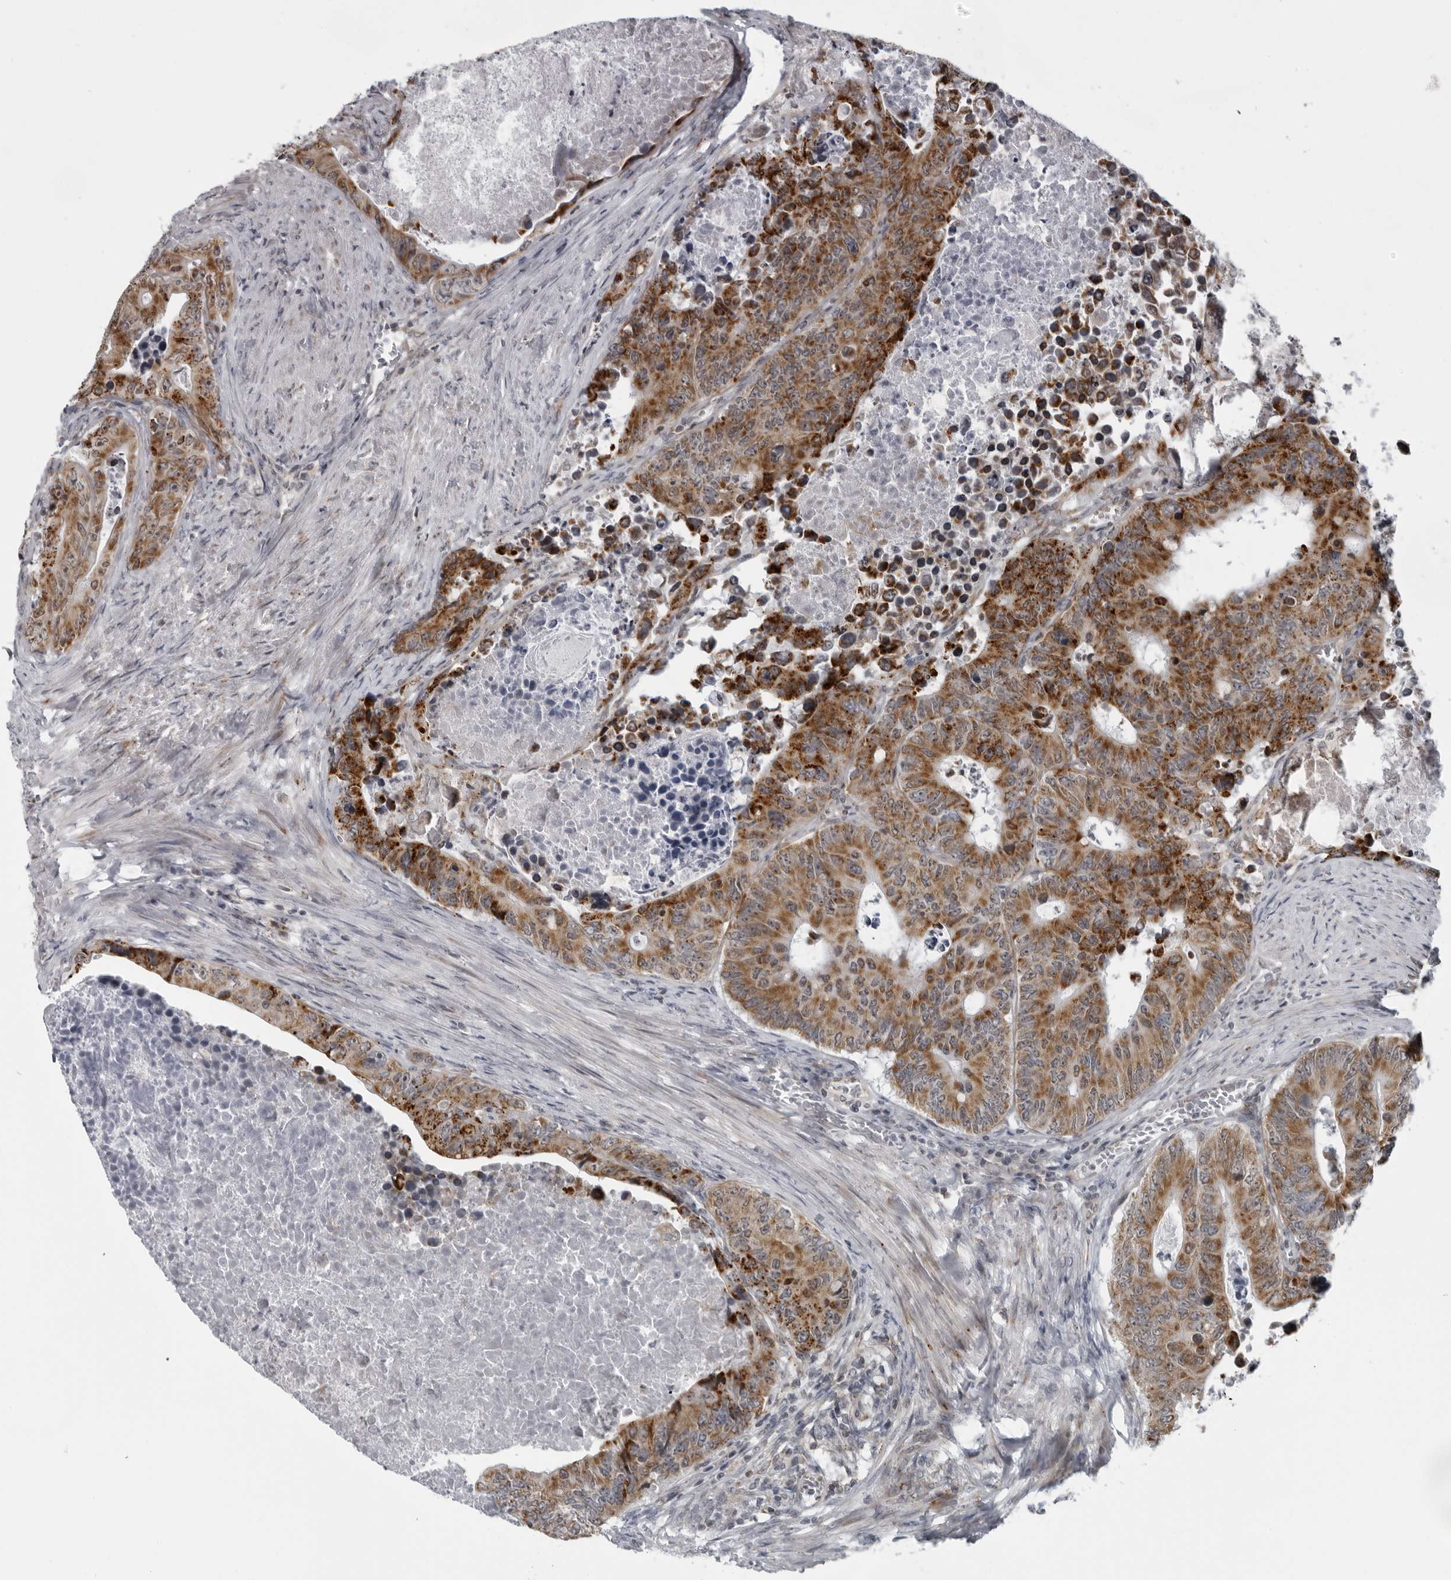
{"staining": {"intensity": "moderate", "quantity": ">75%", "location": "cytoplasmic/membranous"}, "tissue": "colorectal cancer", "cell_type": "Tumor cells", "image_type": "cancer", "snomed": [{"axis": "morphology", "description": "Adenocarcinoma, NOS"}, {"axis": "topography", "description": "Colon"}], "caption": "High-magnification brightfield microscopy of colorectal adenocarcinoma stained with DAB (3,3'-diaminobenzidine) (brown) and counterstained with hematoxylin (blue). tumor cells exhibit moderate cytoplasmic/membranous expression is seen in about>75% of cells. Nuclei are stained in blue.", "gene": "RTCA", "patient": {"sex": "male", "age": 87}}